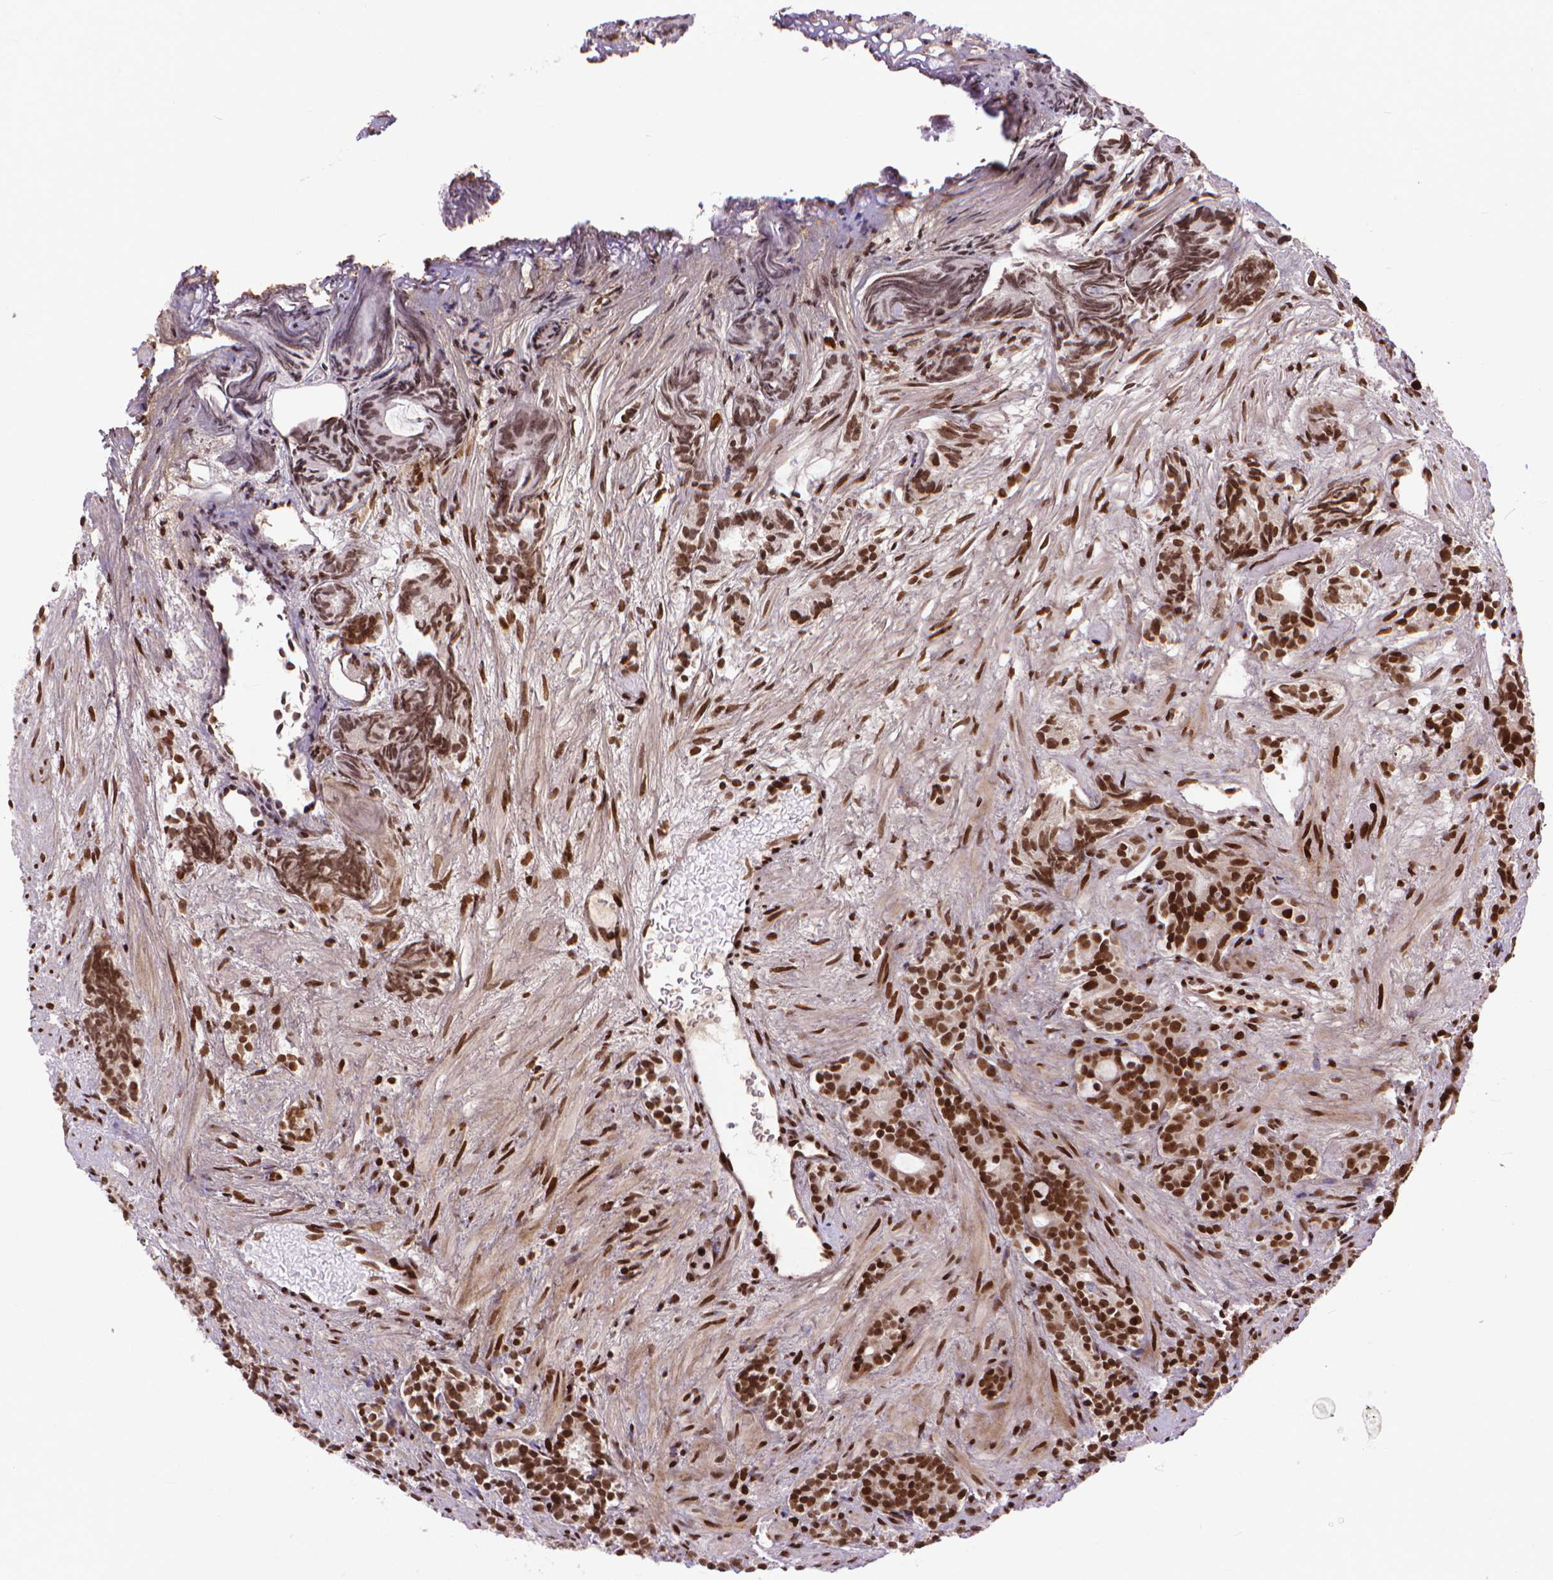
{"staining": {"intensity": "moderate", "quantity": ">75%", "location": "nuclear"}, "tissue": "prostate cancer", "cell_type": "Tumor cells", "image_type": "cancer", "snomed": [{"axis": "morphology", "description": "Adenocarcinoma, High grade"}, {"axis": "topography", "description": "Prostate"}], "caption": "Immunohistochemical staining of prostate cancer (high-grade adenocarcinoma) reveals medium levels of moderate nuclear protein expression in about >75% of tumor cells.", "gene": "AMER1", "patient": {"sex": "male", "age": 84}}